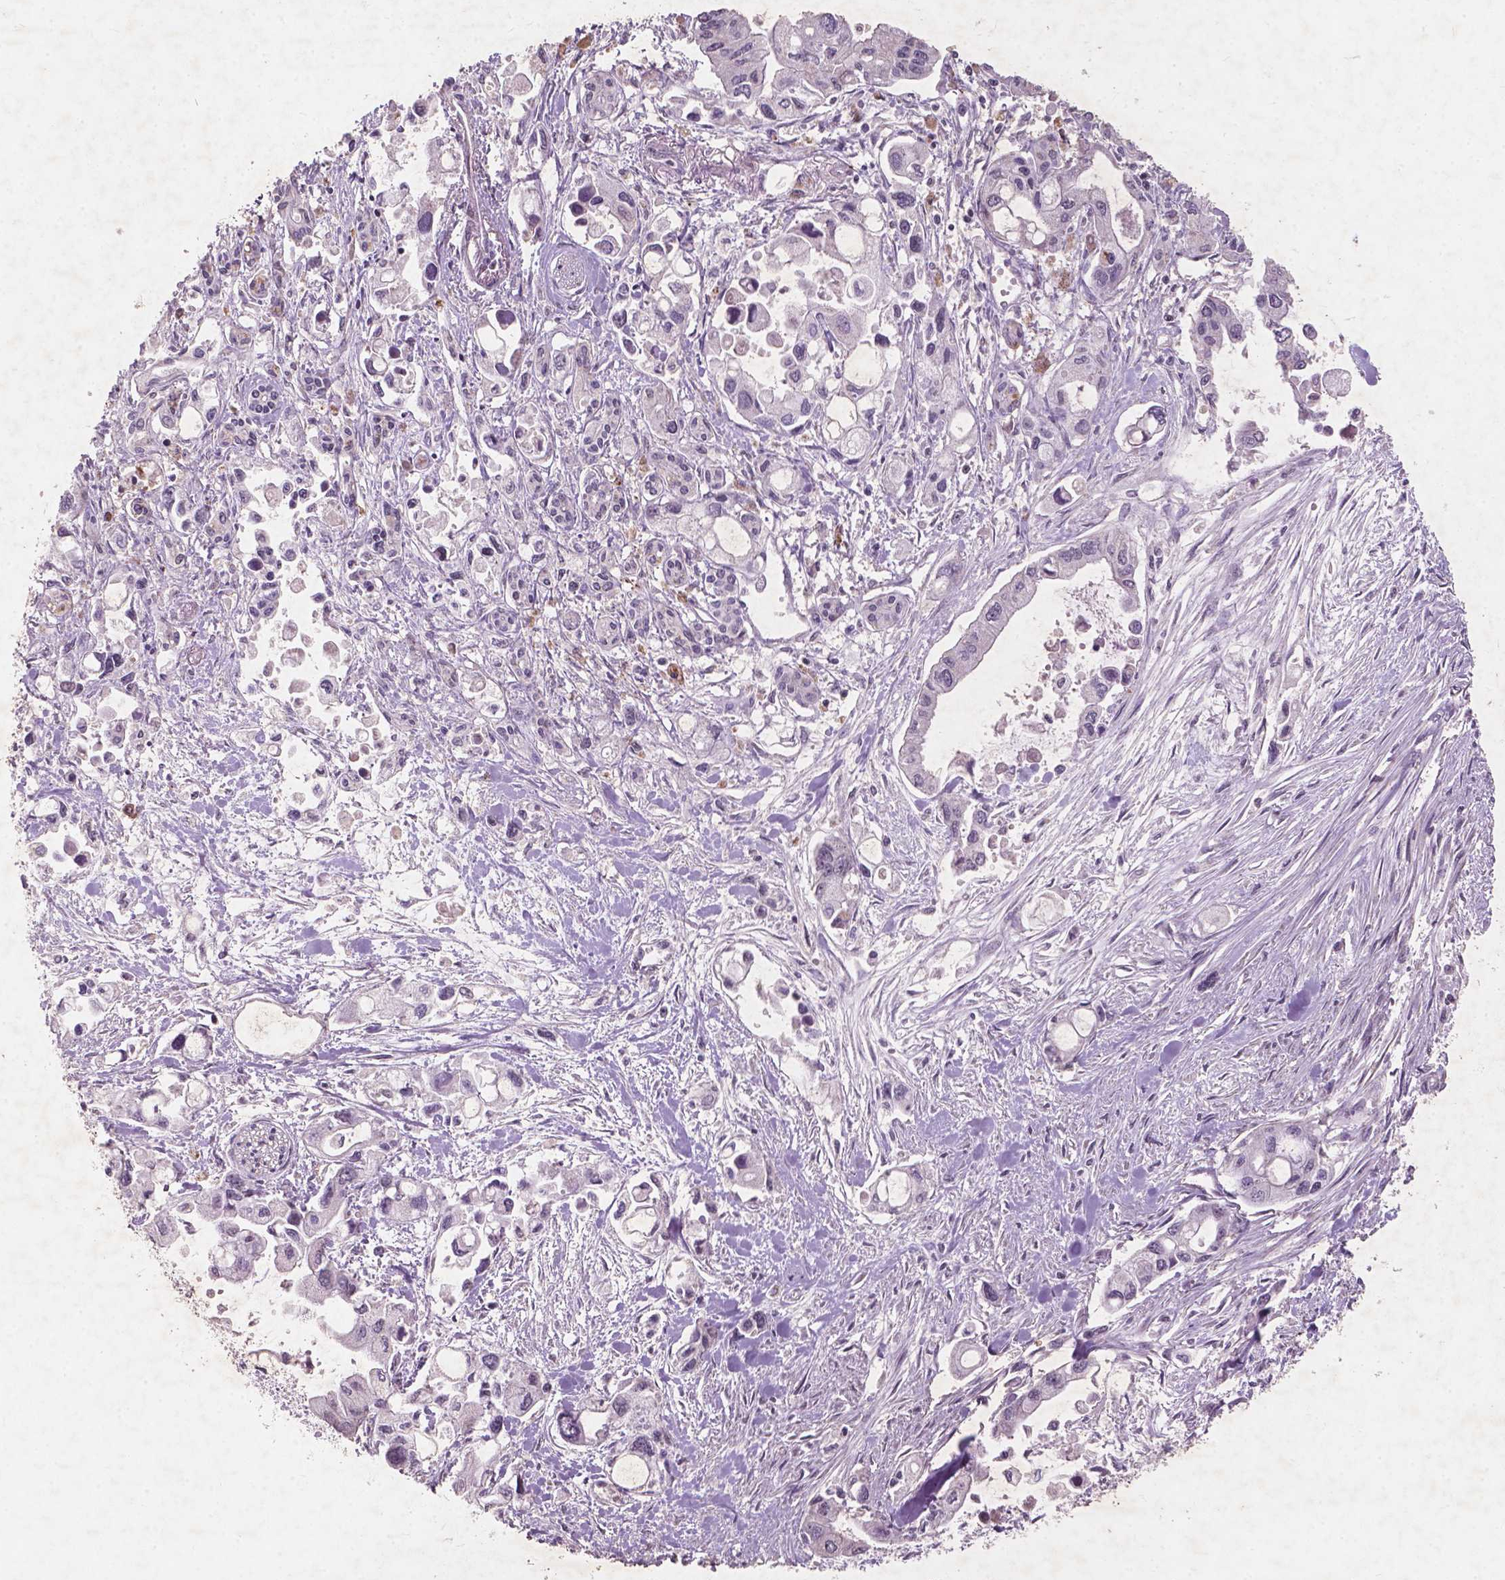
{"staining": {"intensity": "negative", "quantity": "none", "location": "none"}, "tissue": "pancreatic cancer", "cell_type": "Tumor cells", "image_type": "cancer", "snomed": [{"axis": "morphology", "description": "Adenocarcinoma, NOS"}, {"axis": "topography", "description": "Pancreas"}], "caption": "The histopathology image exhibits no significant positivity in tumor cells of adenocarcinoma (pancreatic). The staining was performed using DAB to visualize the protein expression in brown, while the nuclei were stained in blue with hematoxylin (Magnification: 20x).", "gene": "SMAD2", "patient": {"sex": "female", "age": 61}}